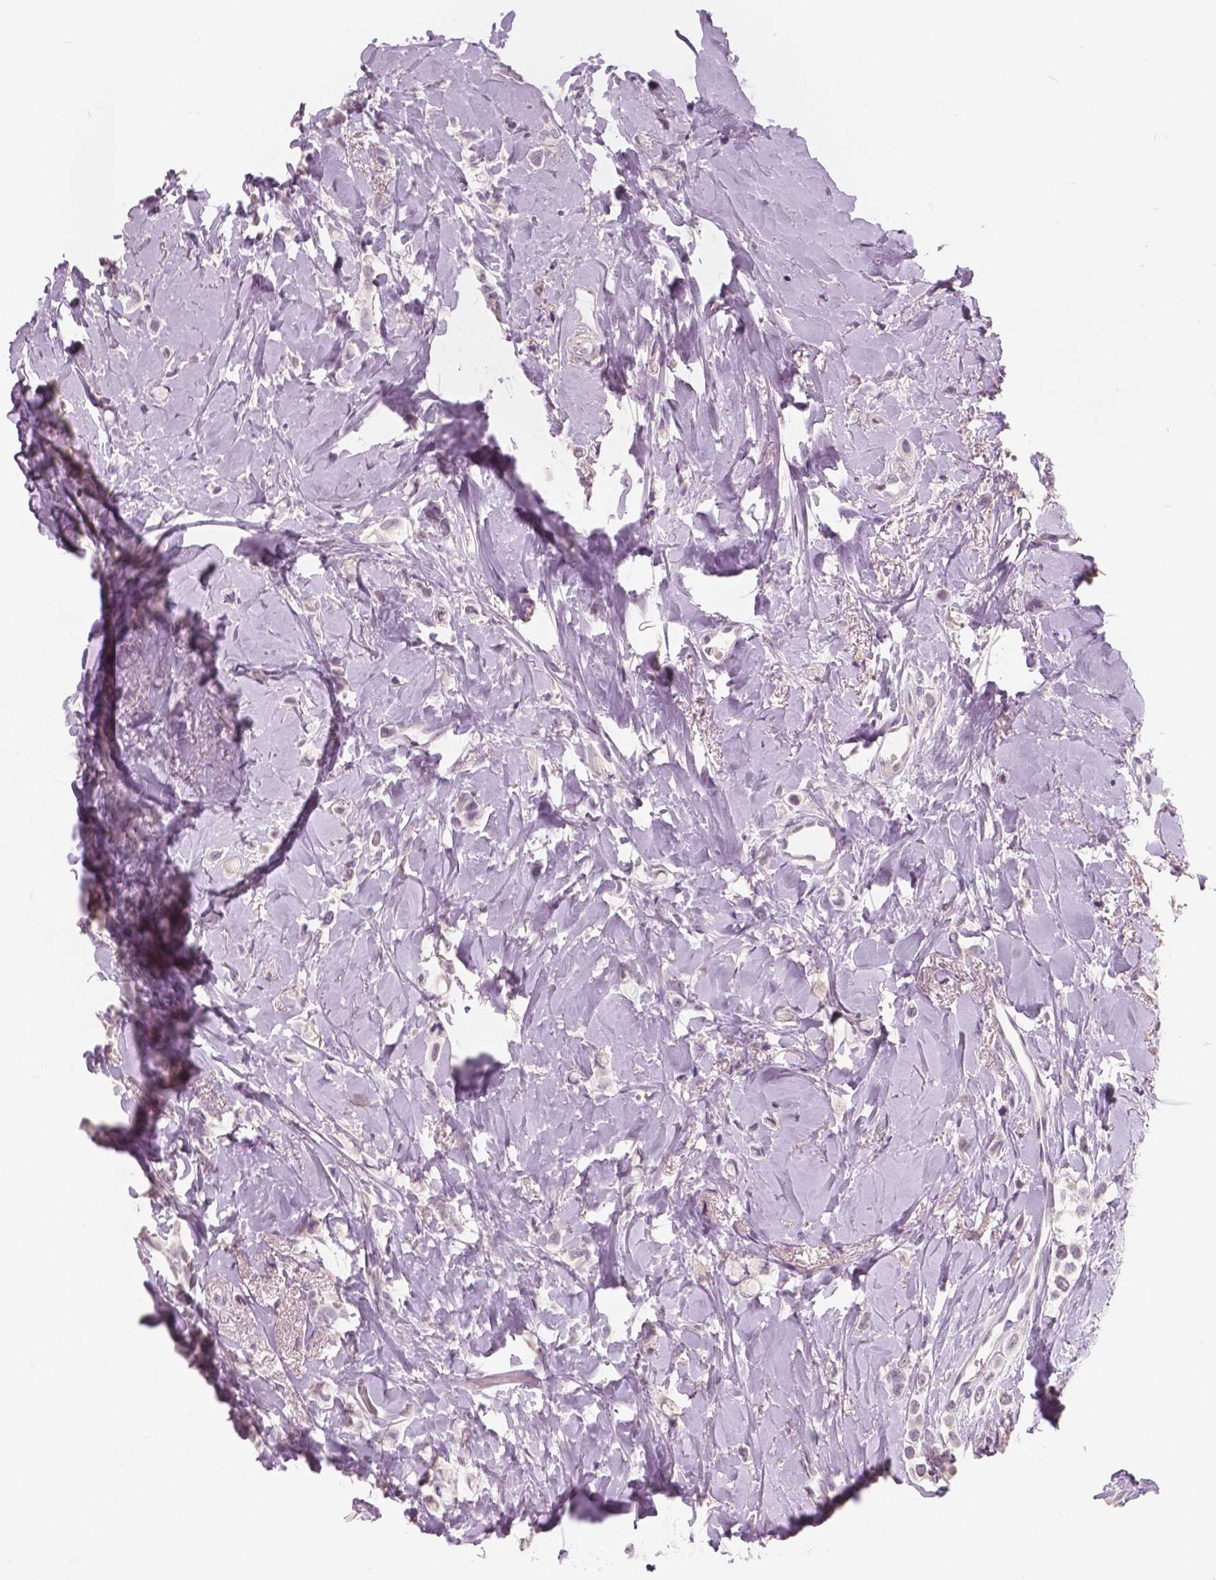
{"staining": {"intensity": "negative", "quantity": "none", "location": "none"}, "tissue": "breast cancer", "cell_type": "Tumor cells", "image_type": "cancer", "snomed": [{"axis": "morphology", "description": "Lobular carcinoma"}, {"axis": "topography", "description": "Breast"}], "caption": "A high-resolution micrograph shows IHC staining of breast cancer, which displays no significant positivity in tumor cells.", "gene": "NECAB1", "patient": {"sex": "female", "age": 66}}